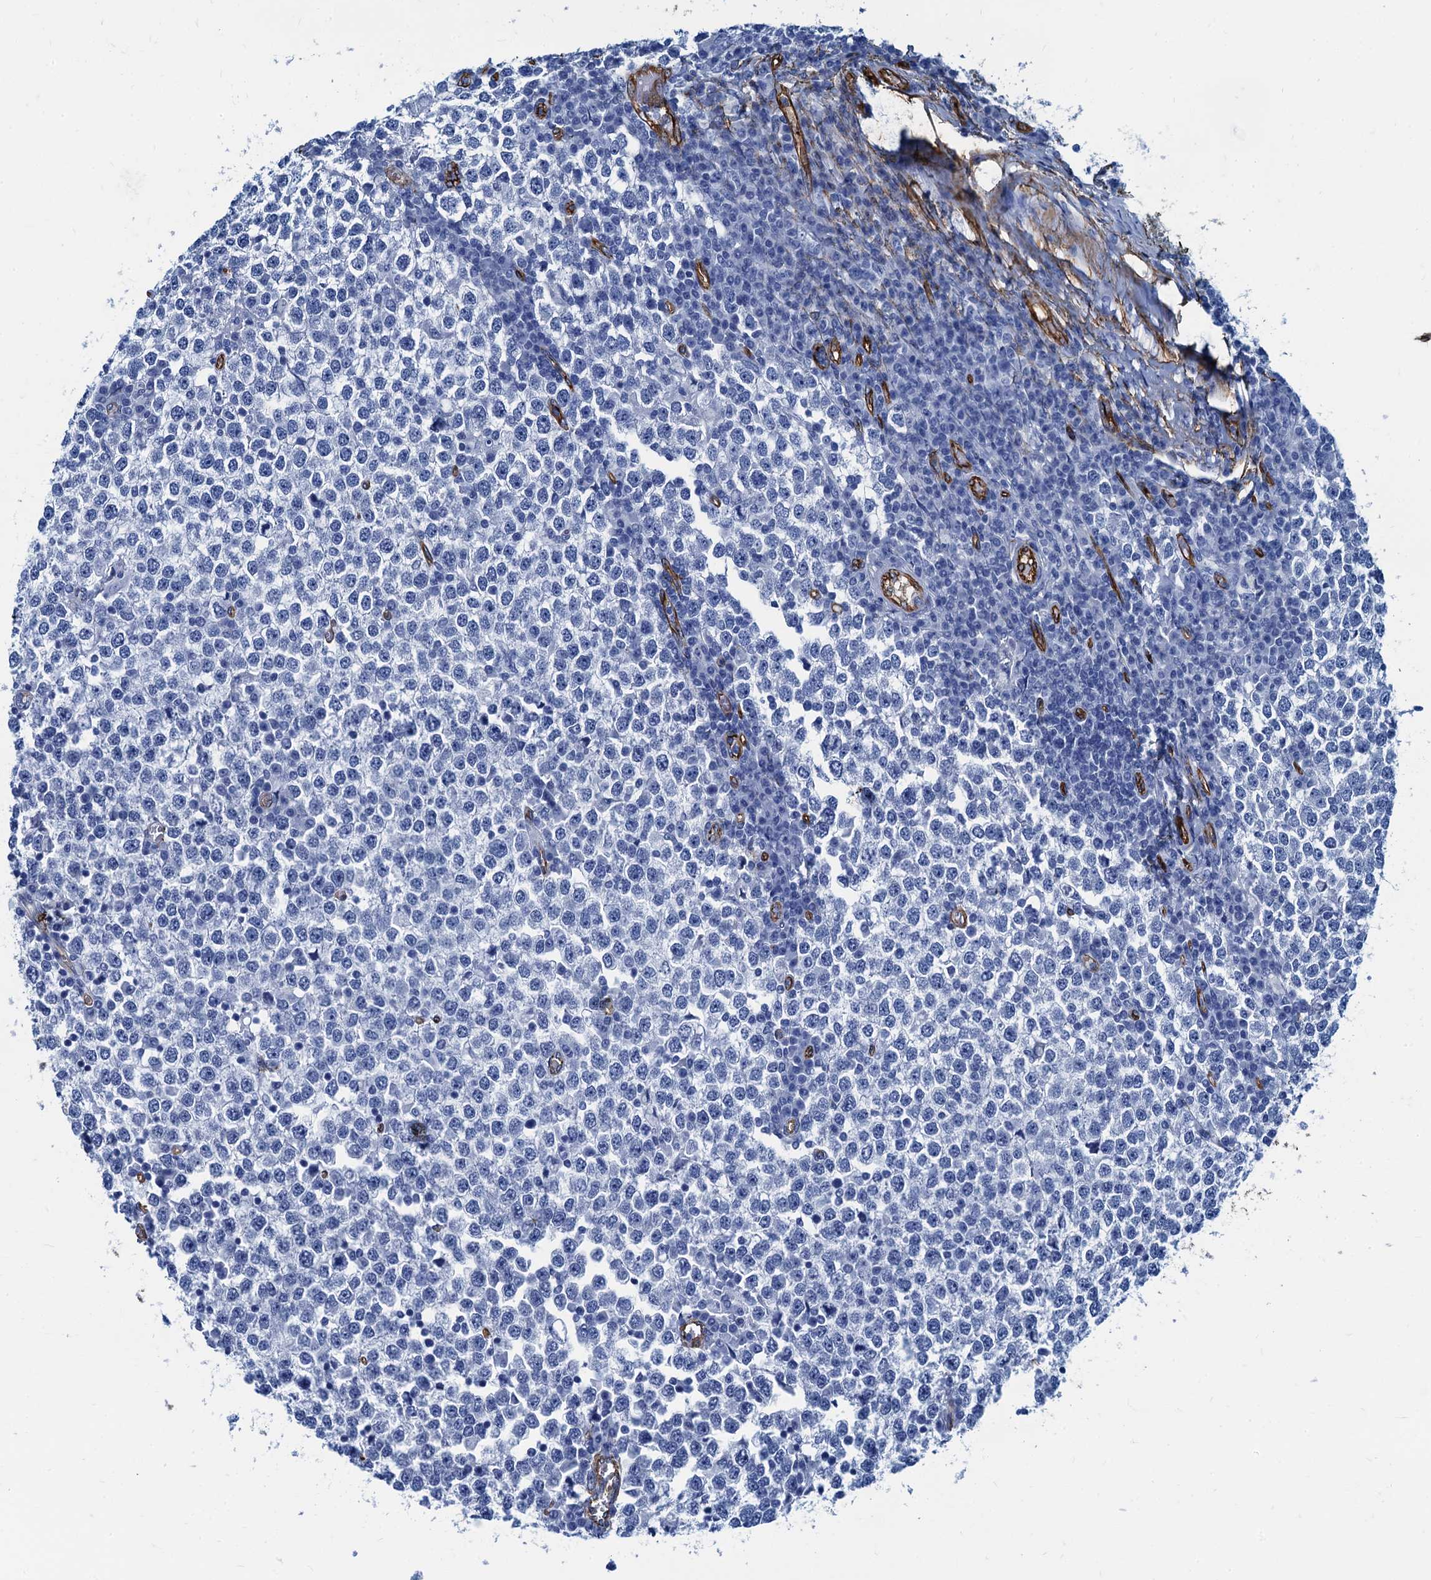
{"staining": {"intensity": "negative", "quantity": "none", "location": "none"}, "tissue": "testis cancer", "cell_type": "Tumor cells", "image_type": "cancer", "snomed": [{"axis": "morphology", "description": "Seminoma, NOS"}, {"axis": "topography", "description": "Testis"}], "caption": "An immunohistochemistry photomicrograph of testis seminoma is shown. There is no staining in tumor cells of testis seminoma.", "gene": "CAVIN2", "patient": {"sex": "male", "age": 65}}